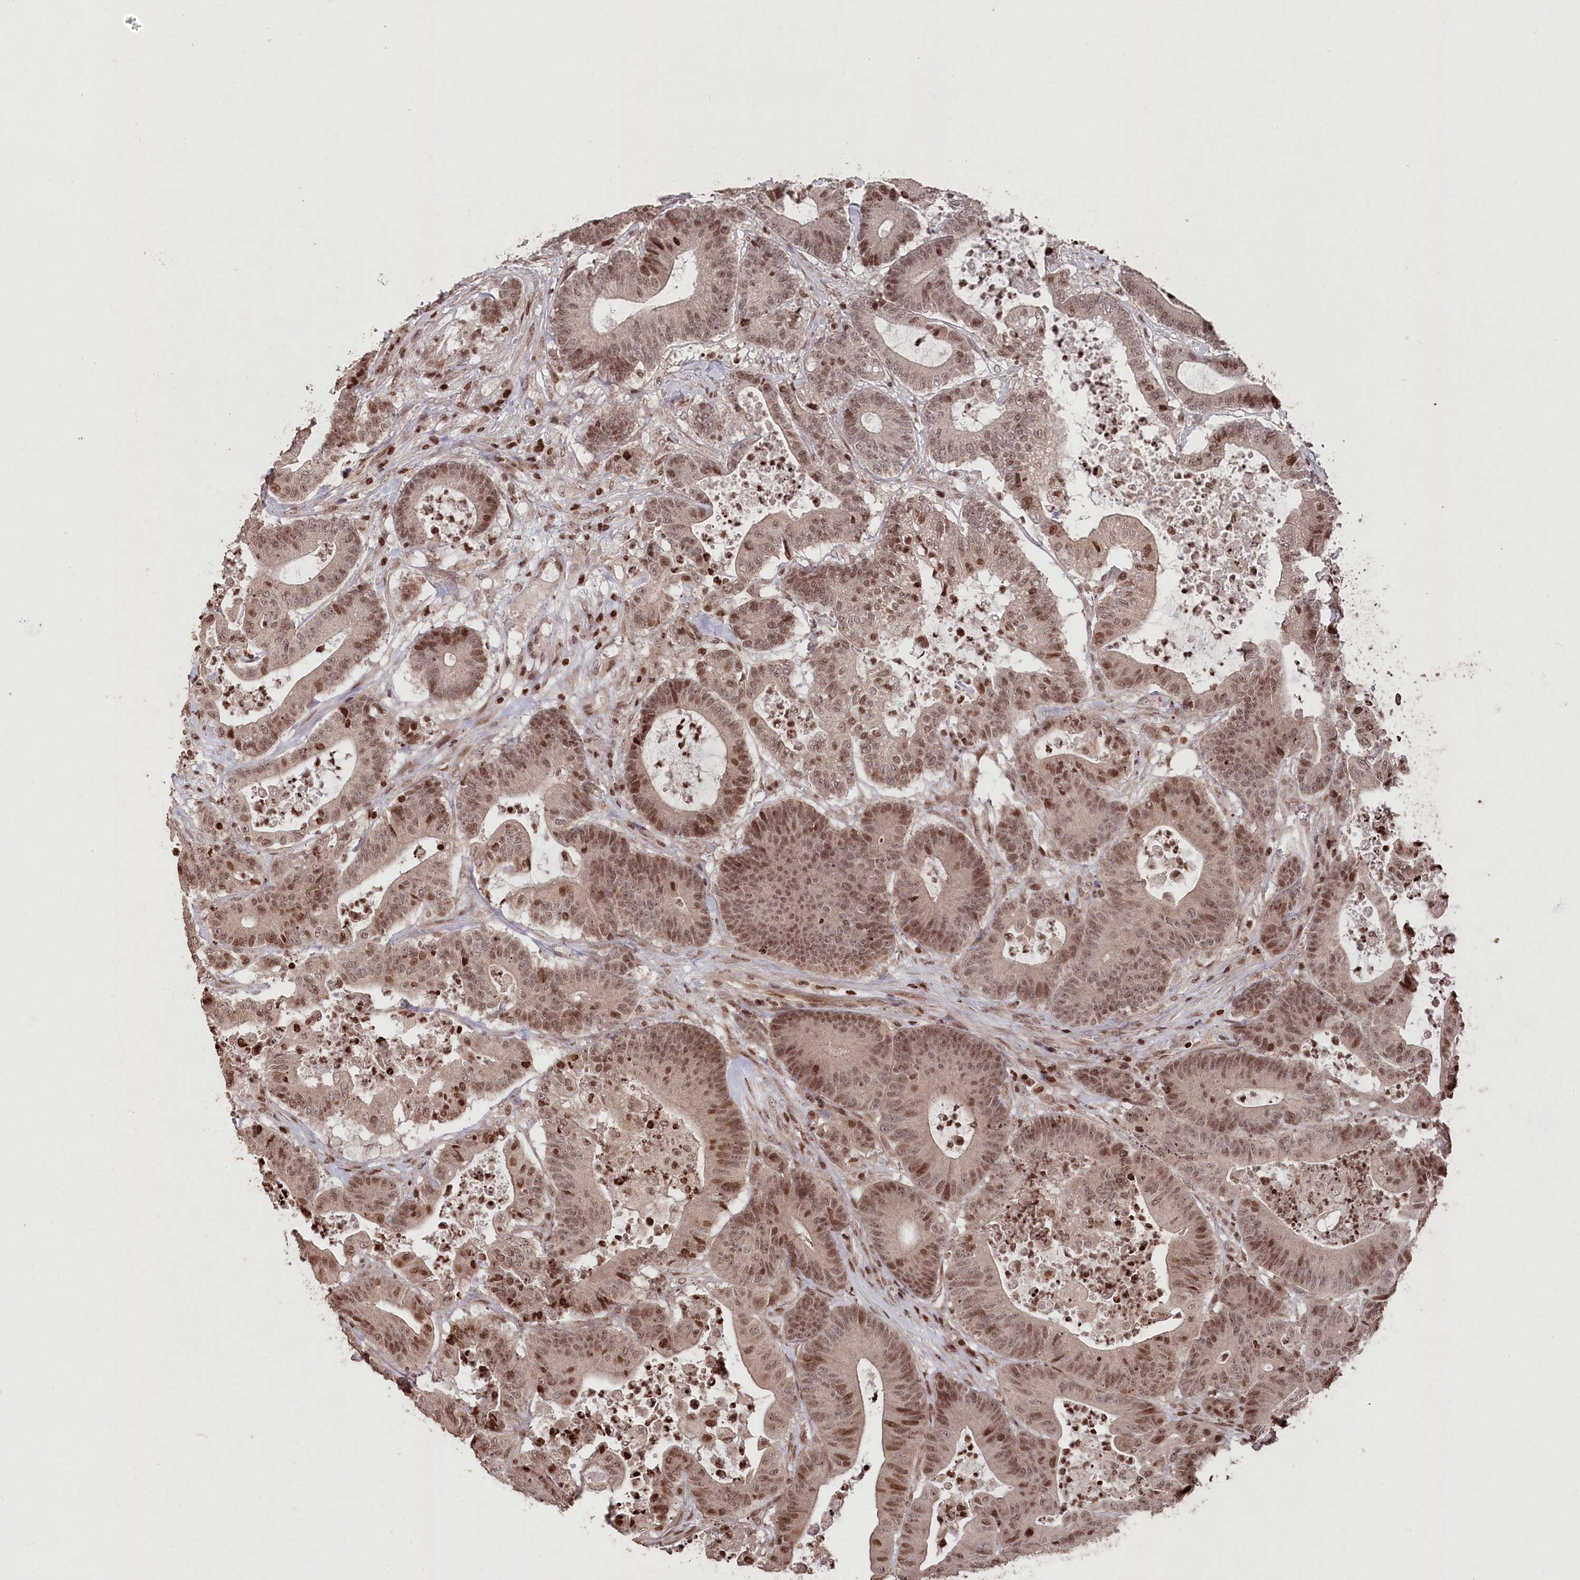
{"staining": {"intensity": "moderate", "quantity": ">75%", "location": "nuclear"}, "tissue": "colorectal cancer", "cell_type": "Tumor cells", "image_type": "cancer", "snomed": [{"axis": "morphology", "description": "Adenocarcinoma, NOS"}, {"axis": "topography", "description": "Colon"}], "caption": "A brown stain labels moderate nuclear expression of a protein in human adenocarcinoma (colorectal) tumor cells.", "gene": "CCSER2", "patient": {"sex": "female", "age": 84}}